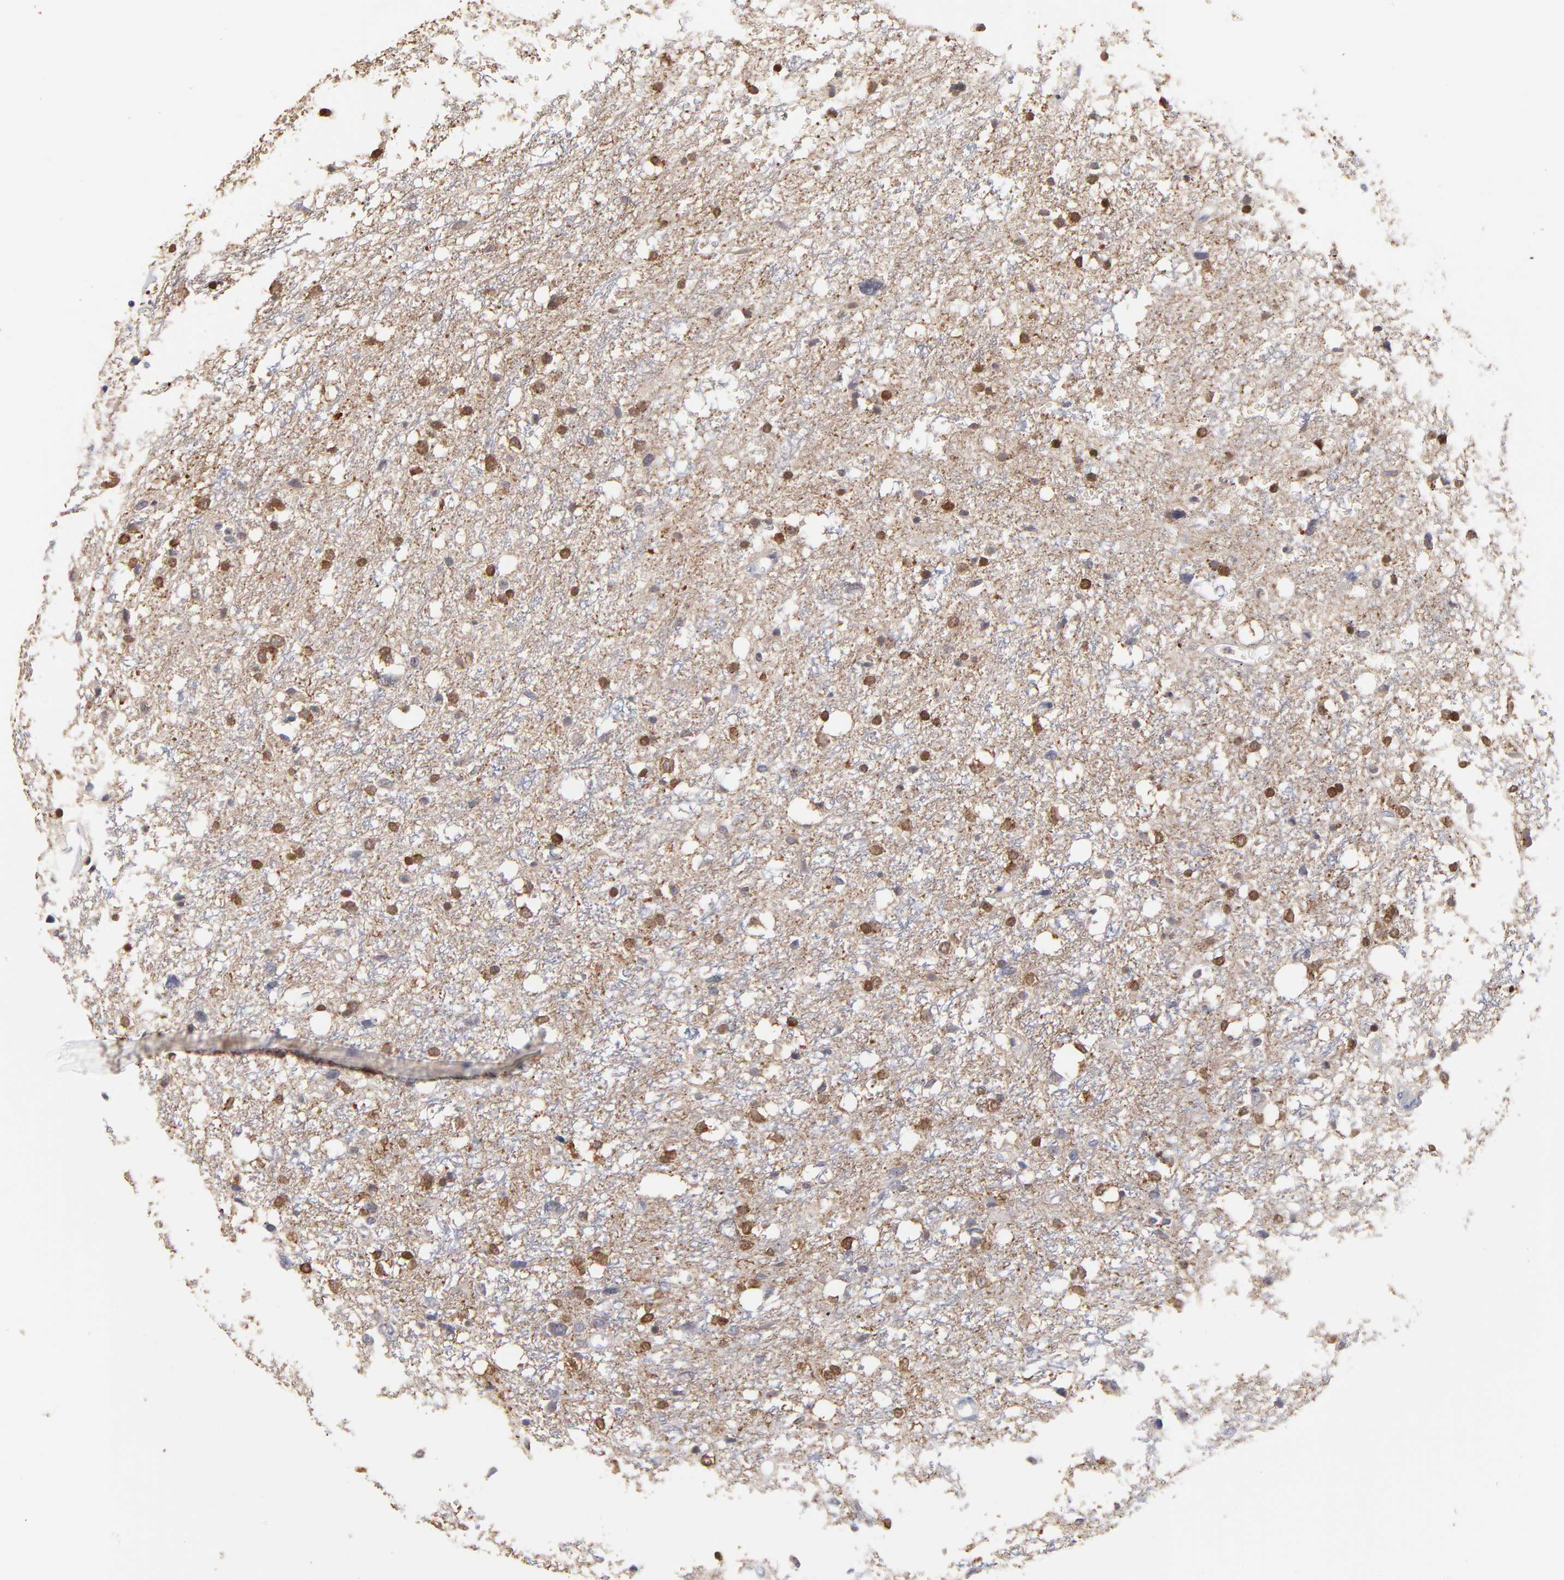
{"staining": {"intensity": "moderate", "quantity": ">75%", "location": "cytoplasmic/membranous,nuclear"}, "tissue": "glioma", "cell_type": "Tumor cells", "image_type": "cancer", "snomed": [{"axis": "morphology", "description": "Glioma, malignant, High grade"}, {"axis": "topography", "description": "Brain"}], "caption": "A high-resolution image shows IHC staining of glioma, which demonstrates moderate cytoplasmic/membranous and nuclear staining in approximately >75% of tumor cells.", "gene": "SMARCA1", "patient": {"sex": "female", "age": 59}}